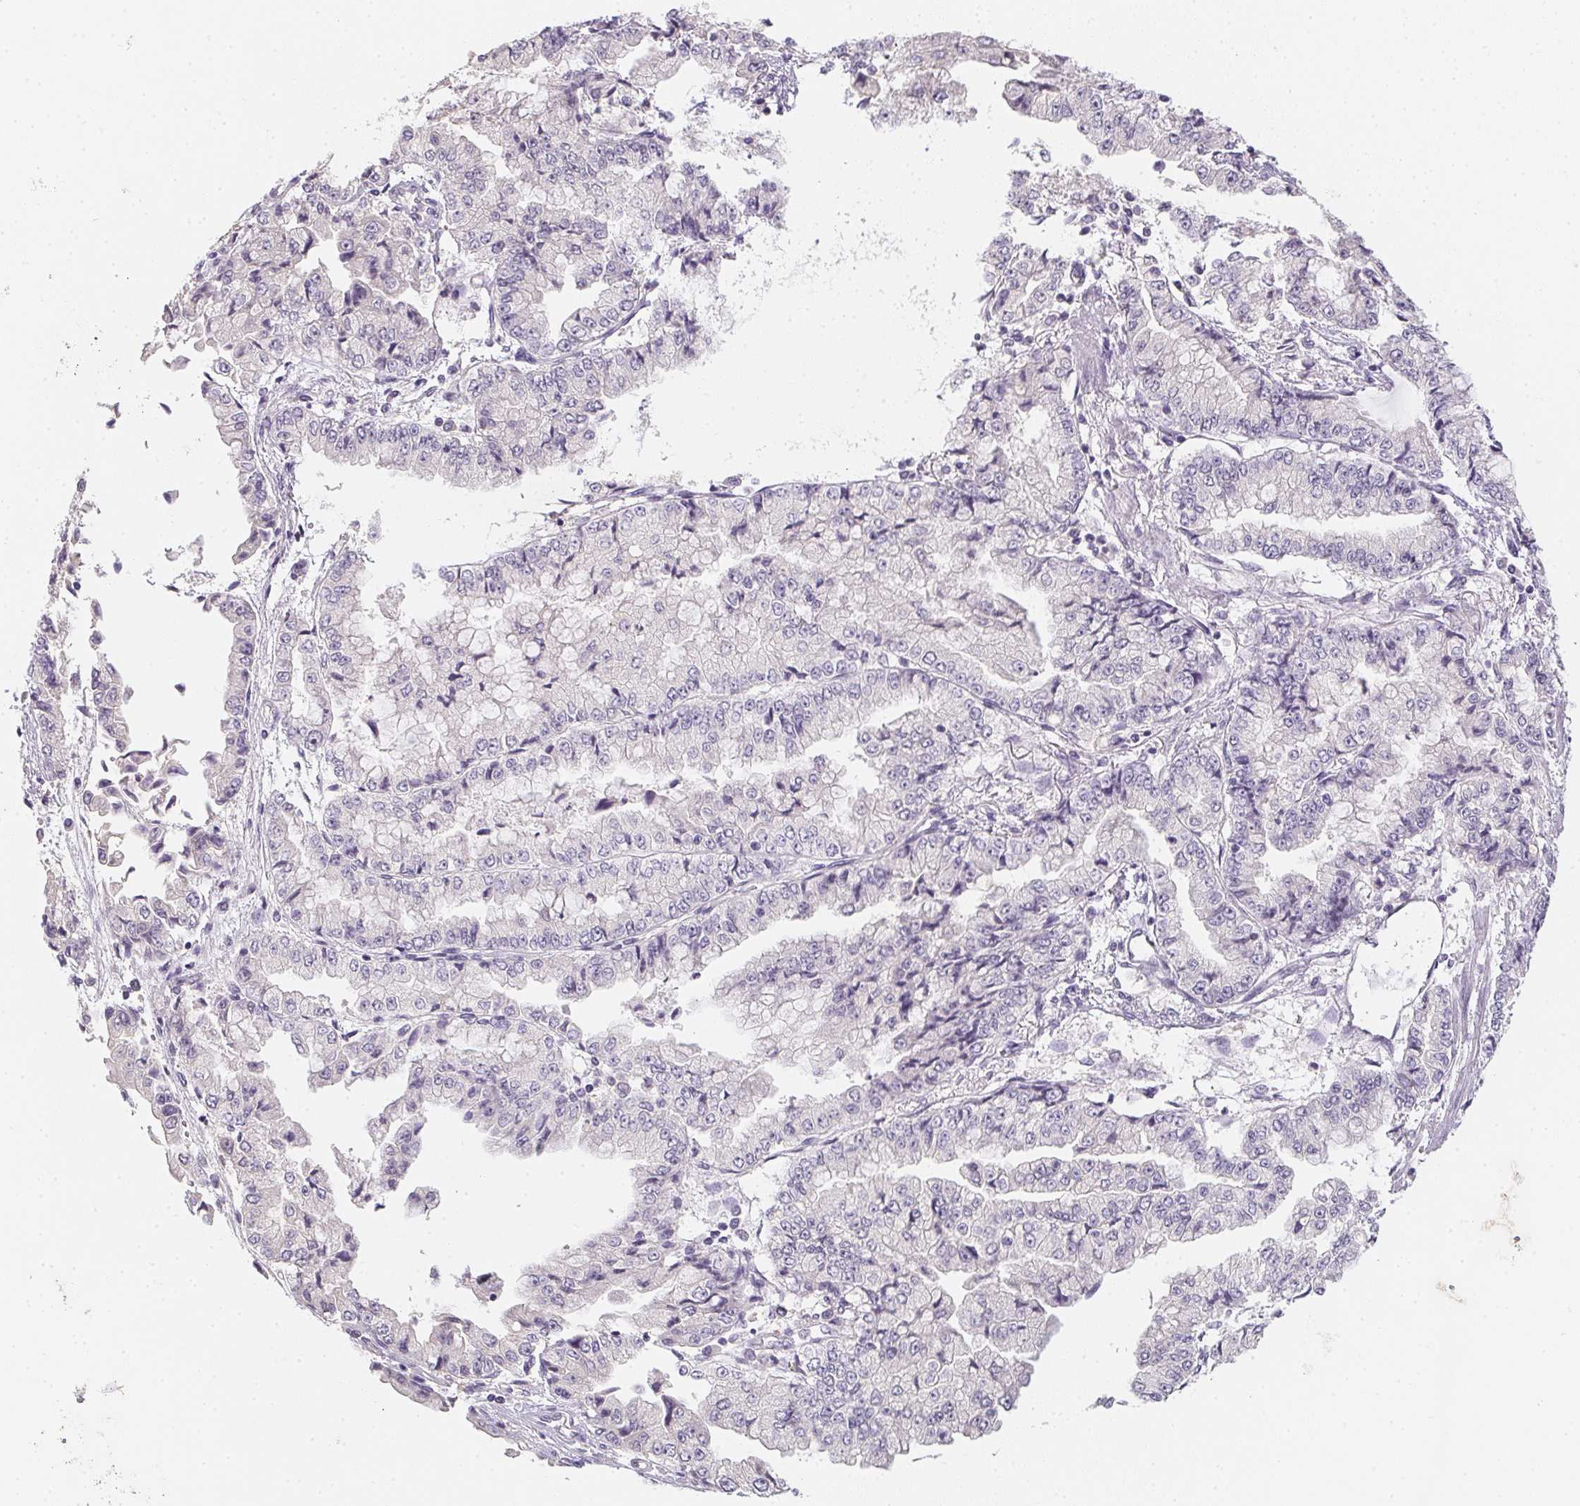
{"staining": {"intensity": "negative", "quantity": "none", "location": "none"}, "tissue": "stomach cancer", "cell_type": "Tumor cells", "image_type": "cancer", "snomed": [{"axis": "morphology", "description": "Adenocarcinoma, NOS"}, {"axis": "topography", "description": "Stomach, upper"}], "caption": "Image shows no significant protein expression in tumor cells of stomach adenocarcinoma.", "gene": "ZBBX", "patient": {"sex": "female", "age": 74}}